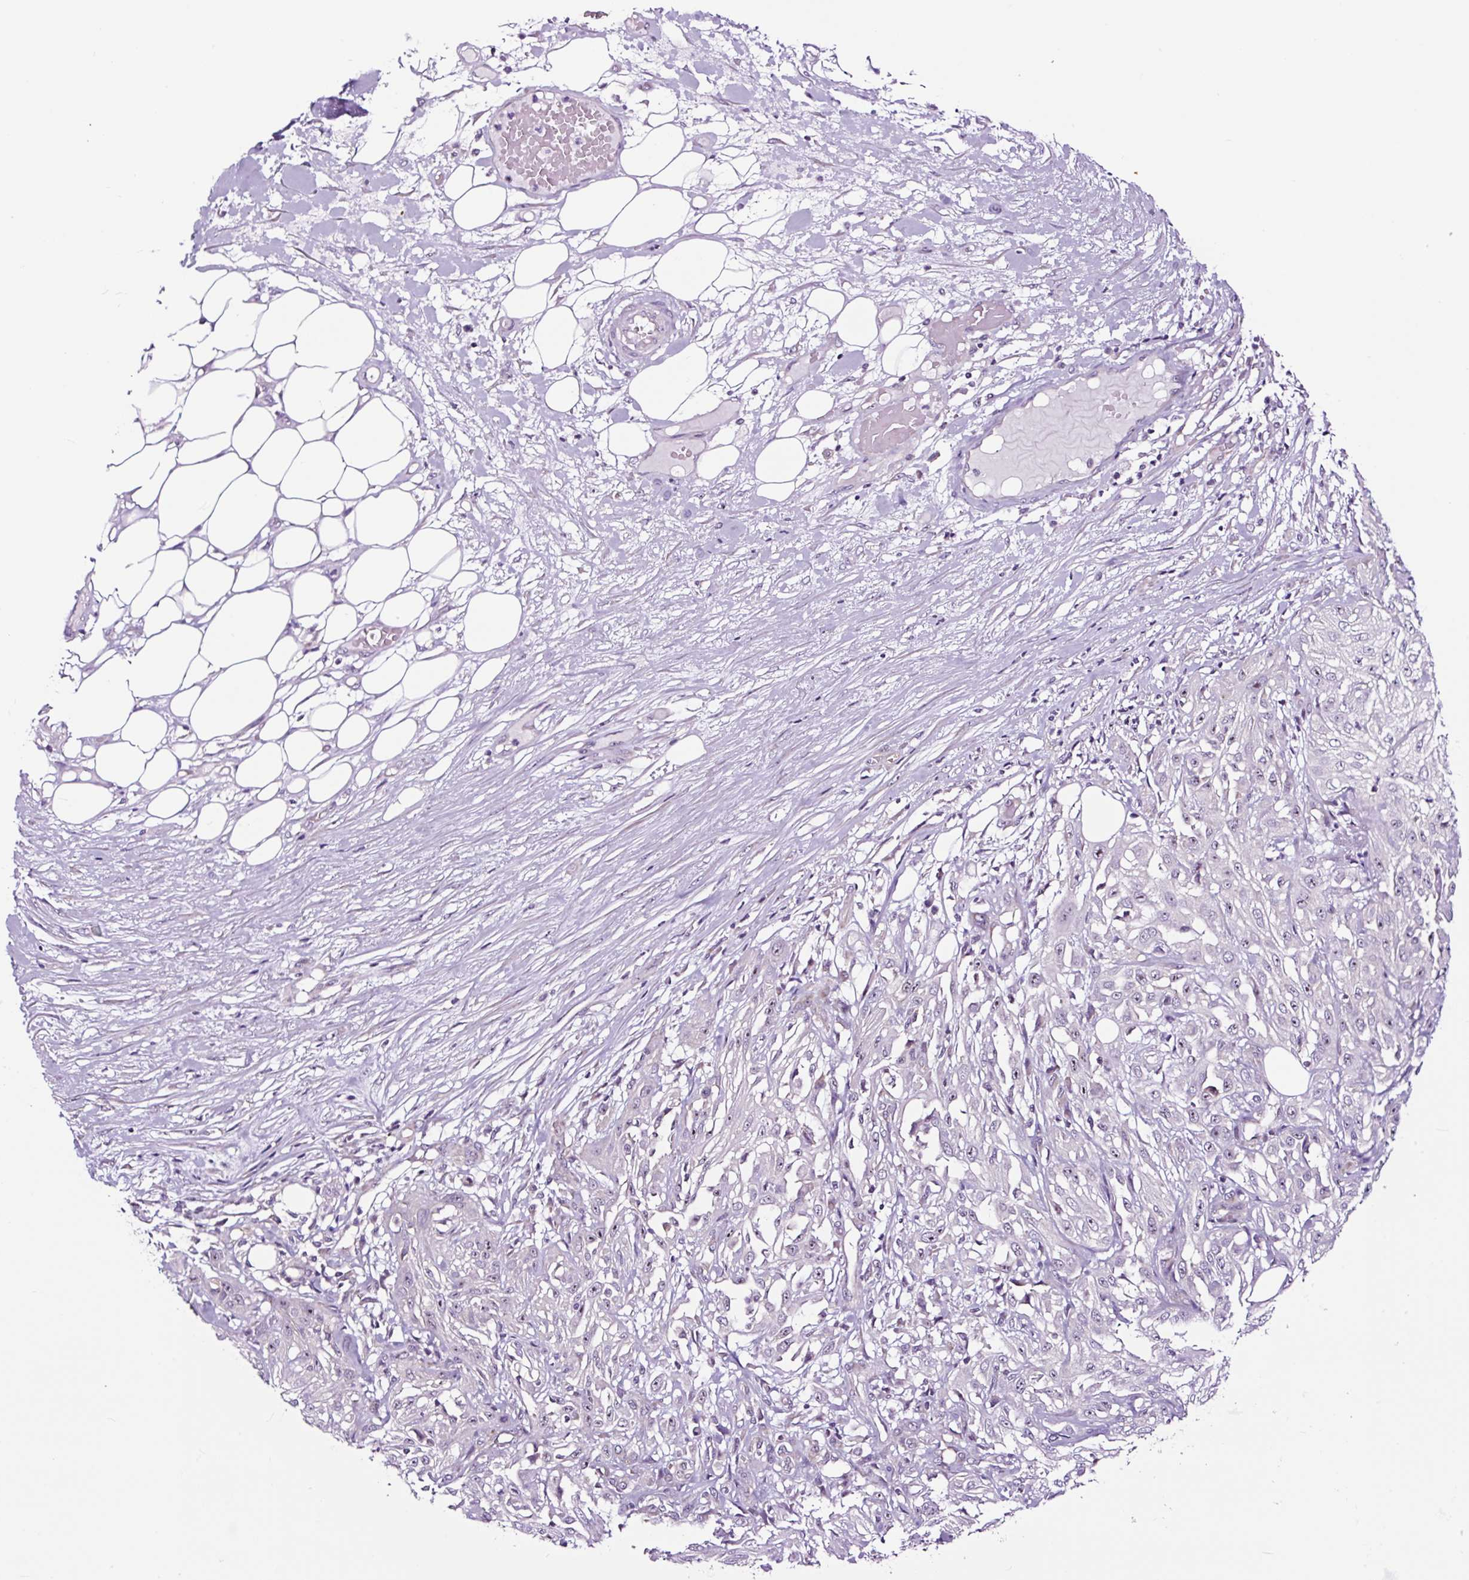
{"staining": {"intensity": "negative", "quantity": "none", "location": "none"}, "tissue": "skin cancer", "cell_type": "Tumor cells", "image_type": "cancer", "snomed": [{"axis": "morphology", "description": "Squamous cell carcinoma, NOS"}, {"axis": "morphology", "description": "Squamous cell carcinoma, metastatic, NOS"}, {"axis": "topography", "description": "Skin"}, {"axis": "topography", "description": "Lymph node"}], "caption": "There is no significant staining in tumor cells of skin cancer (metastatic squamous cell carcinoma).", "gene": "NOM1", "patient": {"sex": "male", "age": 75}}